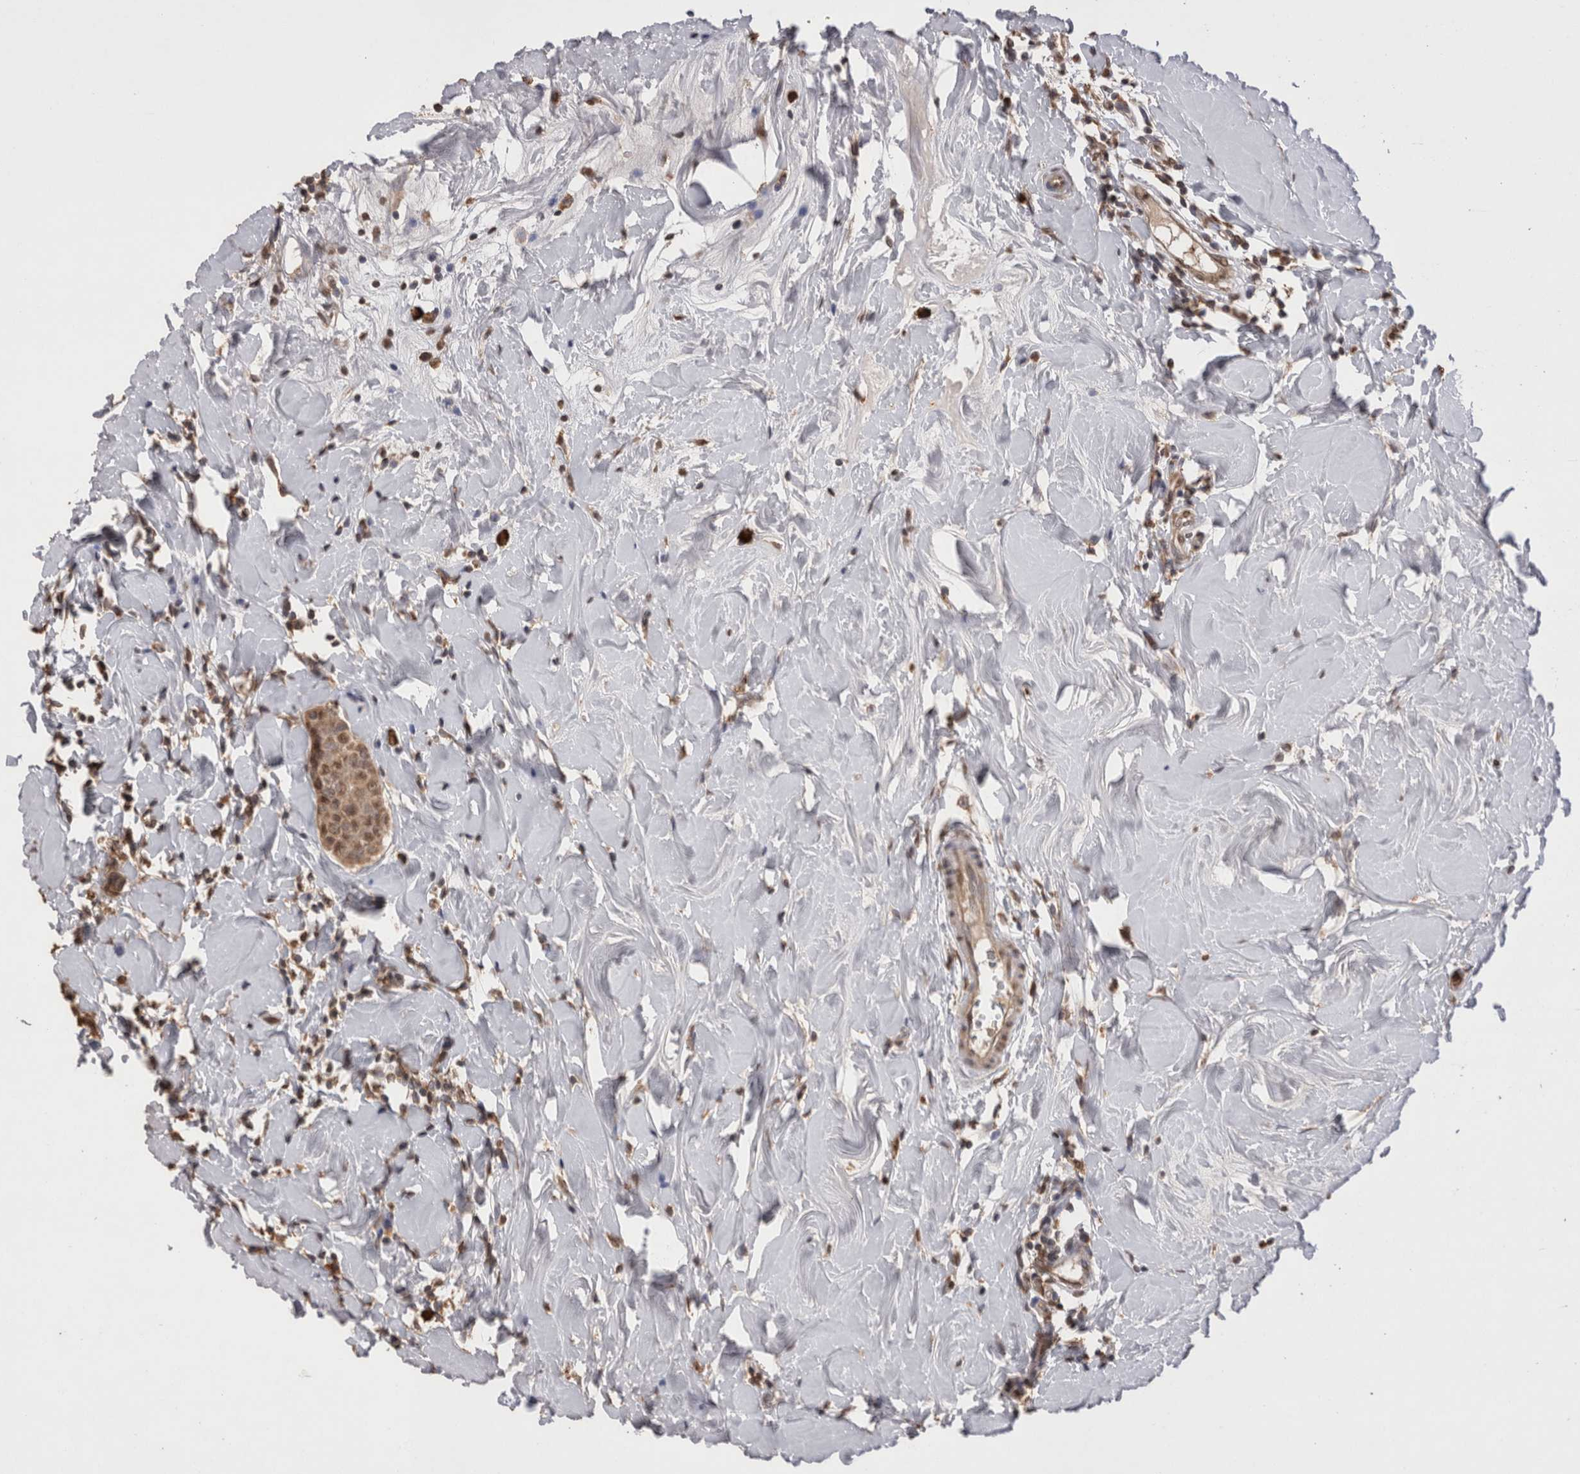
{"staining": {"intensity": "moderate", "quantity": ">75%", "location": "cytoplasmic/membranous,nuclear"}, "tissue": "breast cancer", "cell_type": "Tumor cells", "image_type": "cancer", "snomed": [{"axis": "morphology", "description": "Normal tissue, NOS"}, {"axis": "morphology", "description": "Duct carcinoma"}, {"axis": "topography", "description": "Breast"}], "caption": "Brown immunohistochemical staining in human breast infiltrating ductal carcinoma exhibits moderate cytoplasmic/membranous and nuclear expression in about >75% of tumor cells.", "gene": "GRK5", "patient": {"sex": "female", "age": 40}}